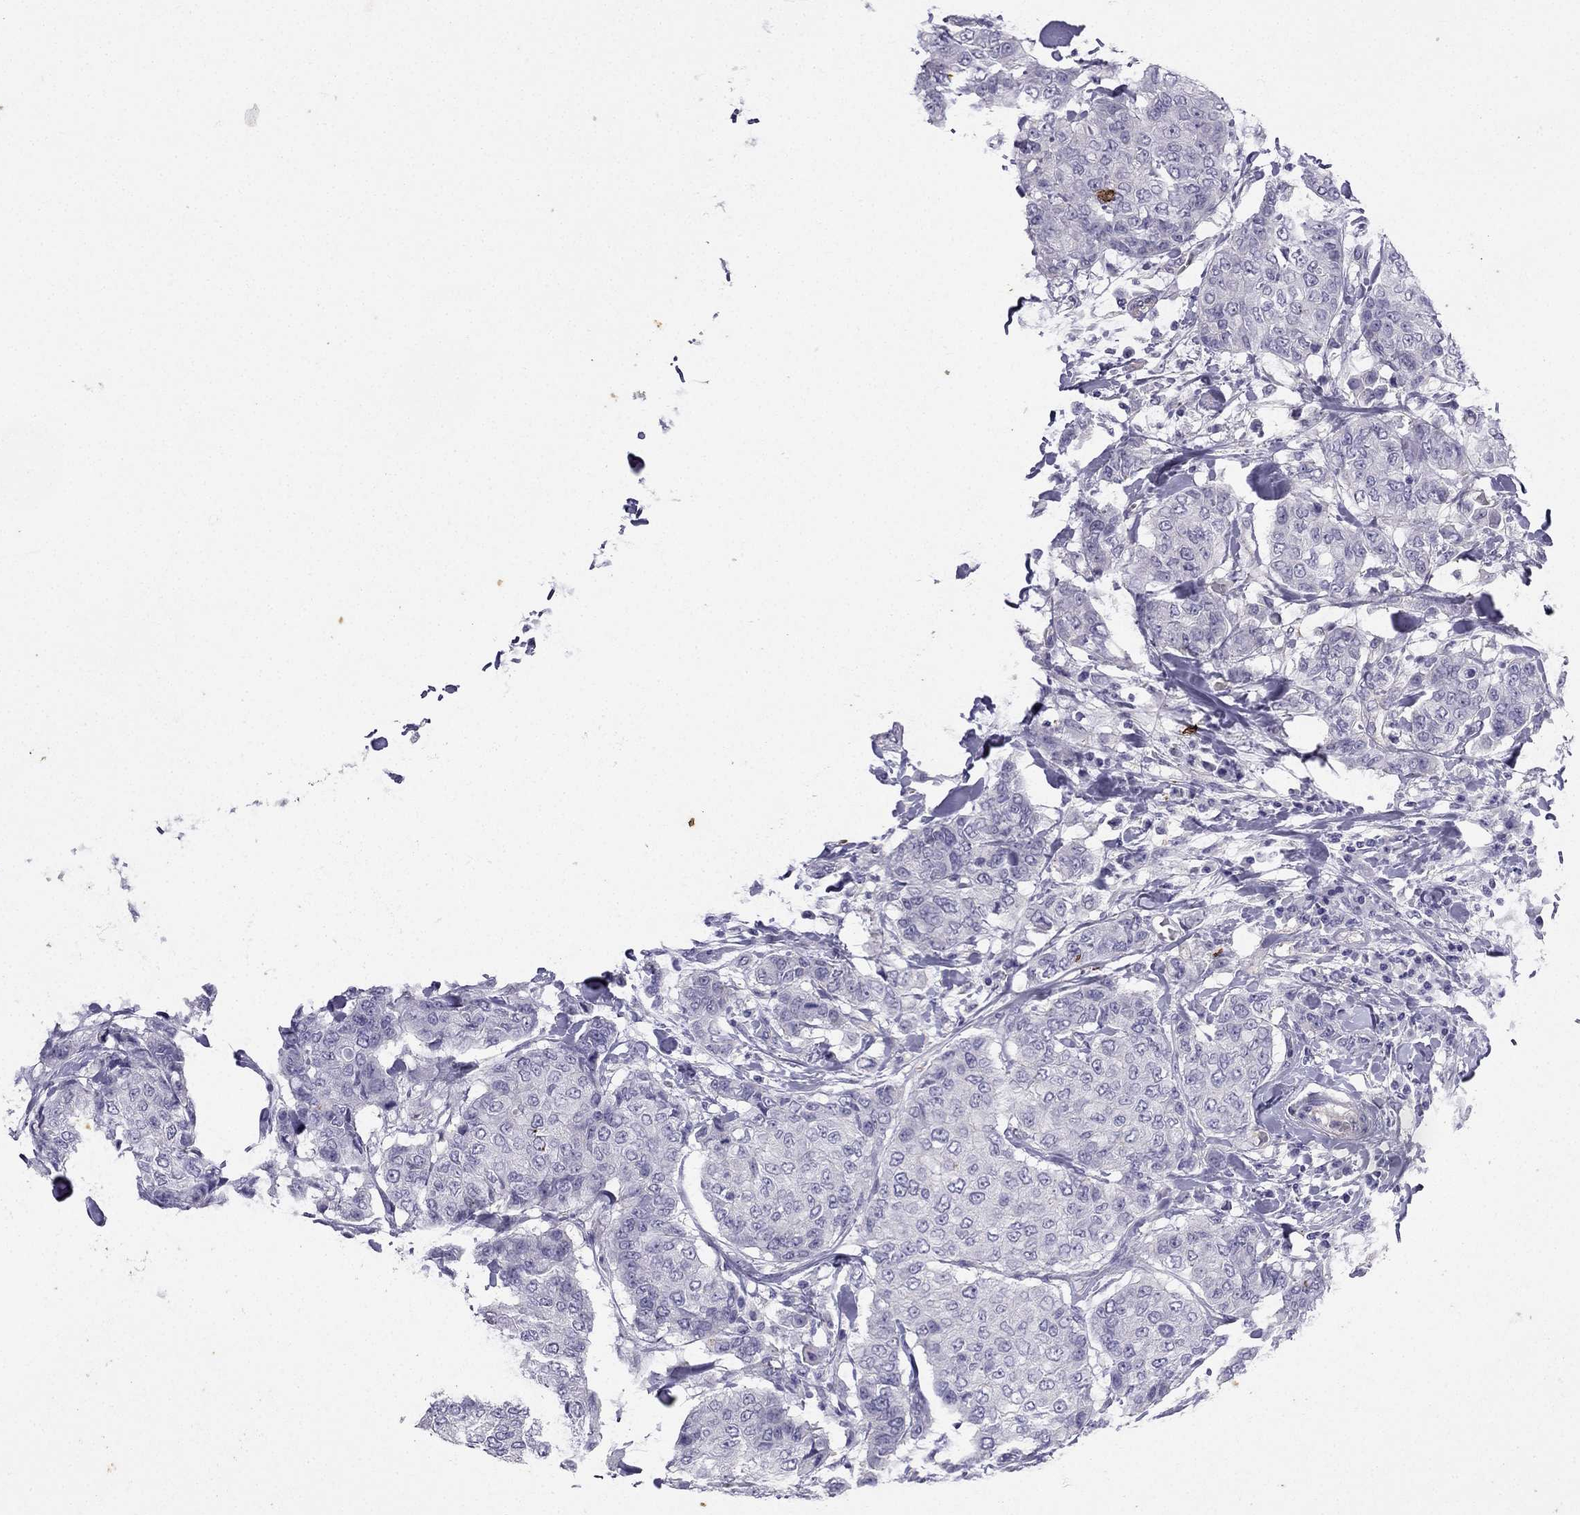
{"staining": {"intensity": "negative", "quantity": "none", "location": "none"}, "tissue": "breast cancer", "cell_type": "Tumor cells", "image_type": "cancer", "snomed": [{"axis": "morphology", "description": "Duct carcinoma"}, {"axis": "topography", "description": "Breast"}], "caption": "Immunohistochemistry (IHC) of breast cancer (intraductal carcinoma) demonstrates no staining in tumor cells.", "gene": "GJA8", "patient": {"sex": "female", "age": 27}}